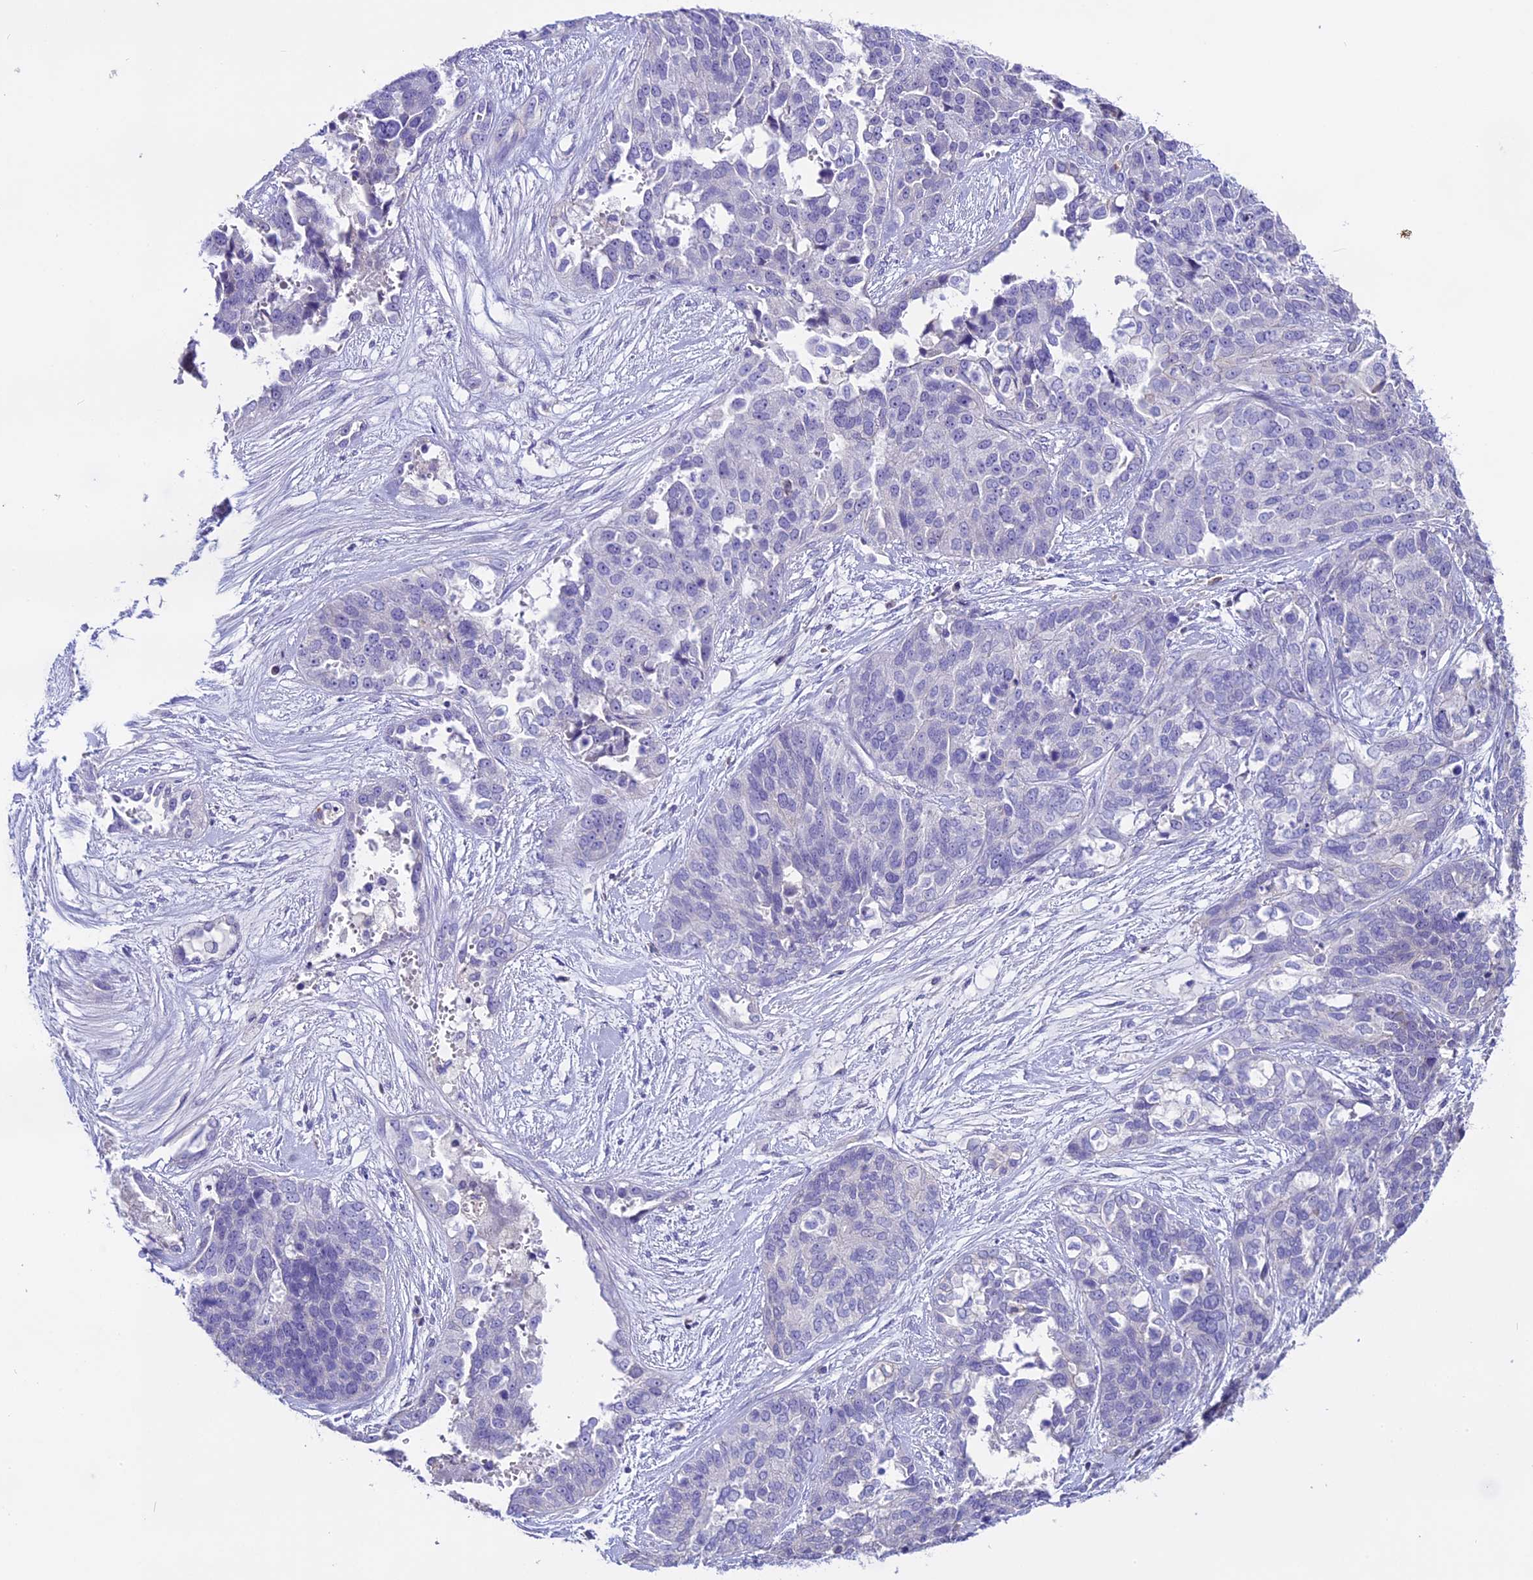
{"staining": {"intensity": "negative", "quantity": "none", "location": "none"}, "tissue": "ovarian cancer", "cell_type": "Tumor cells", "image_type": "cancer", "snomed": [{"axis": "morphology", "description": "Cystadenocarcinoma, serous, NOS"}, {"axis": "topography", "description": "Ovary"}], "caption": "Ovarian cancer was stained to show a protein in brown. There is no significant staining in tumor cells.", "gene": "NOD2", "patient": {"sex": "female", "age": 44}}